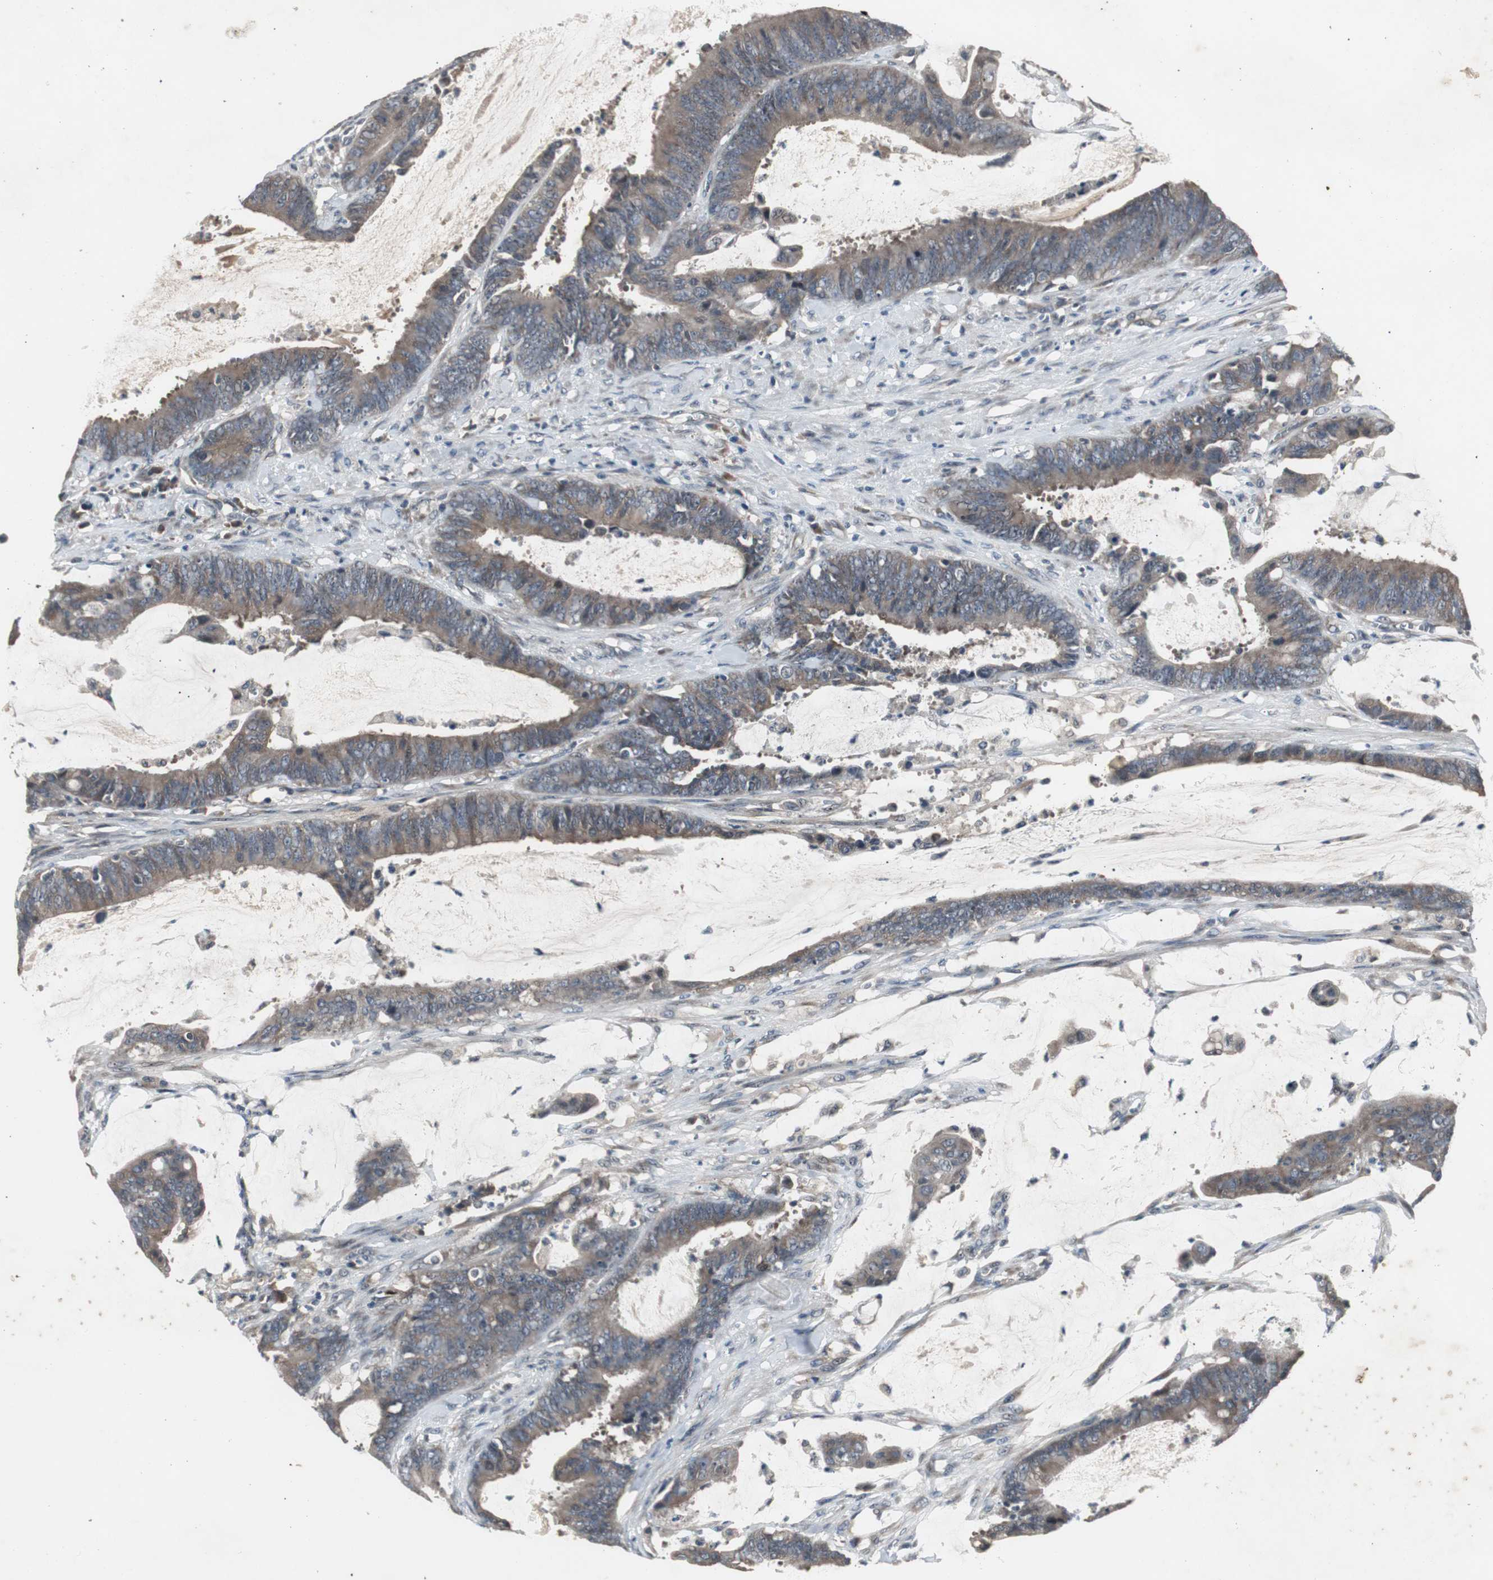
{"staining": {"intensity": "weak", "quantity": ">75%", "location": "cytoplasmic/membranous"}, "tissue": "colorectal cancer", "cell_type": "Tumor cells", "image_type": "cancer", "snomed": [{"axis": "morphology", "description": "Adenocarcinoma, NOS"}, {"axis": "topography", "description": "Rectum"}], "caption": "Protein staining of colorectal cancer (adenocarcinoma) tissue demonstrates weak cytoplasmic/membranous staining in approximately >75% of tumor cells. (Brightfield microscopy of DAB IHC at high magnification).", "gene": "ZMPSTE24", "patient": {"sex": "female", "age": 66}}